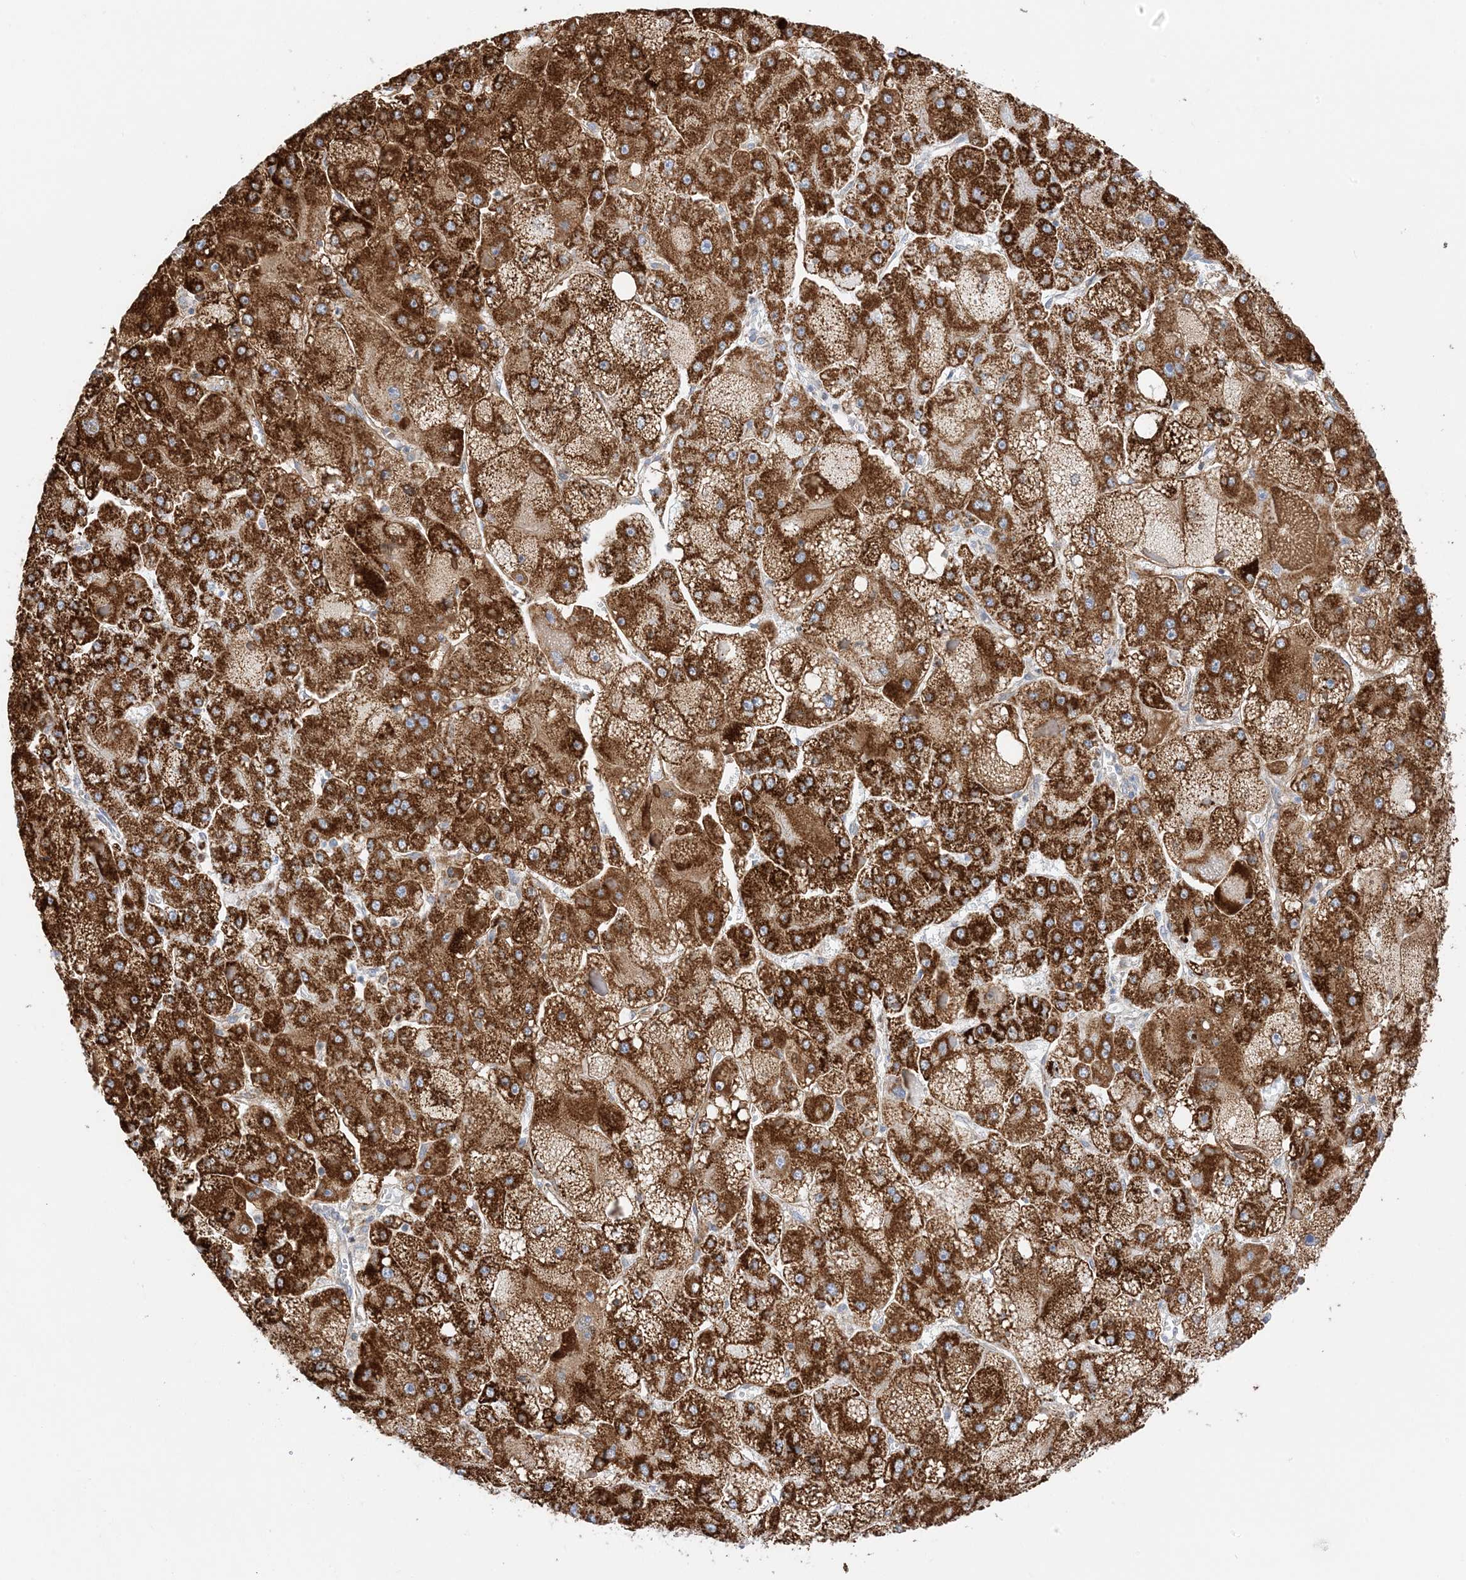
{"staining": {"intensity": "strong", "quantity": ">75%", "location": "cytoplasmic/membranous"}, "tissue": "liver cancer", "cell_type": "Tumor cells", "image_type": "cancer", "snomed": [{"axis": "morphology", "description": "Carcinoma, Hepatocellular, NOS"}, {"axis": "topography", "description": "Liver"}], "caption": "Immunohistochemical staining of human liver cancer (hepatocellular carcinoma) shows high levels of strong cytoplasmic/membranous positivity in approximately >75% of tumor cells. (Stains: DAB (3,3'-diaminobenzidine) in brown, nuclei in blue, Microscopy: brightfield microscopy at high magnification).", "gene": "CAPN13", "patient": {"sex": "female", "age": 73}}